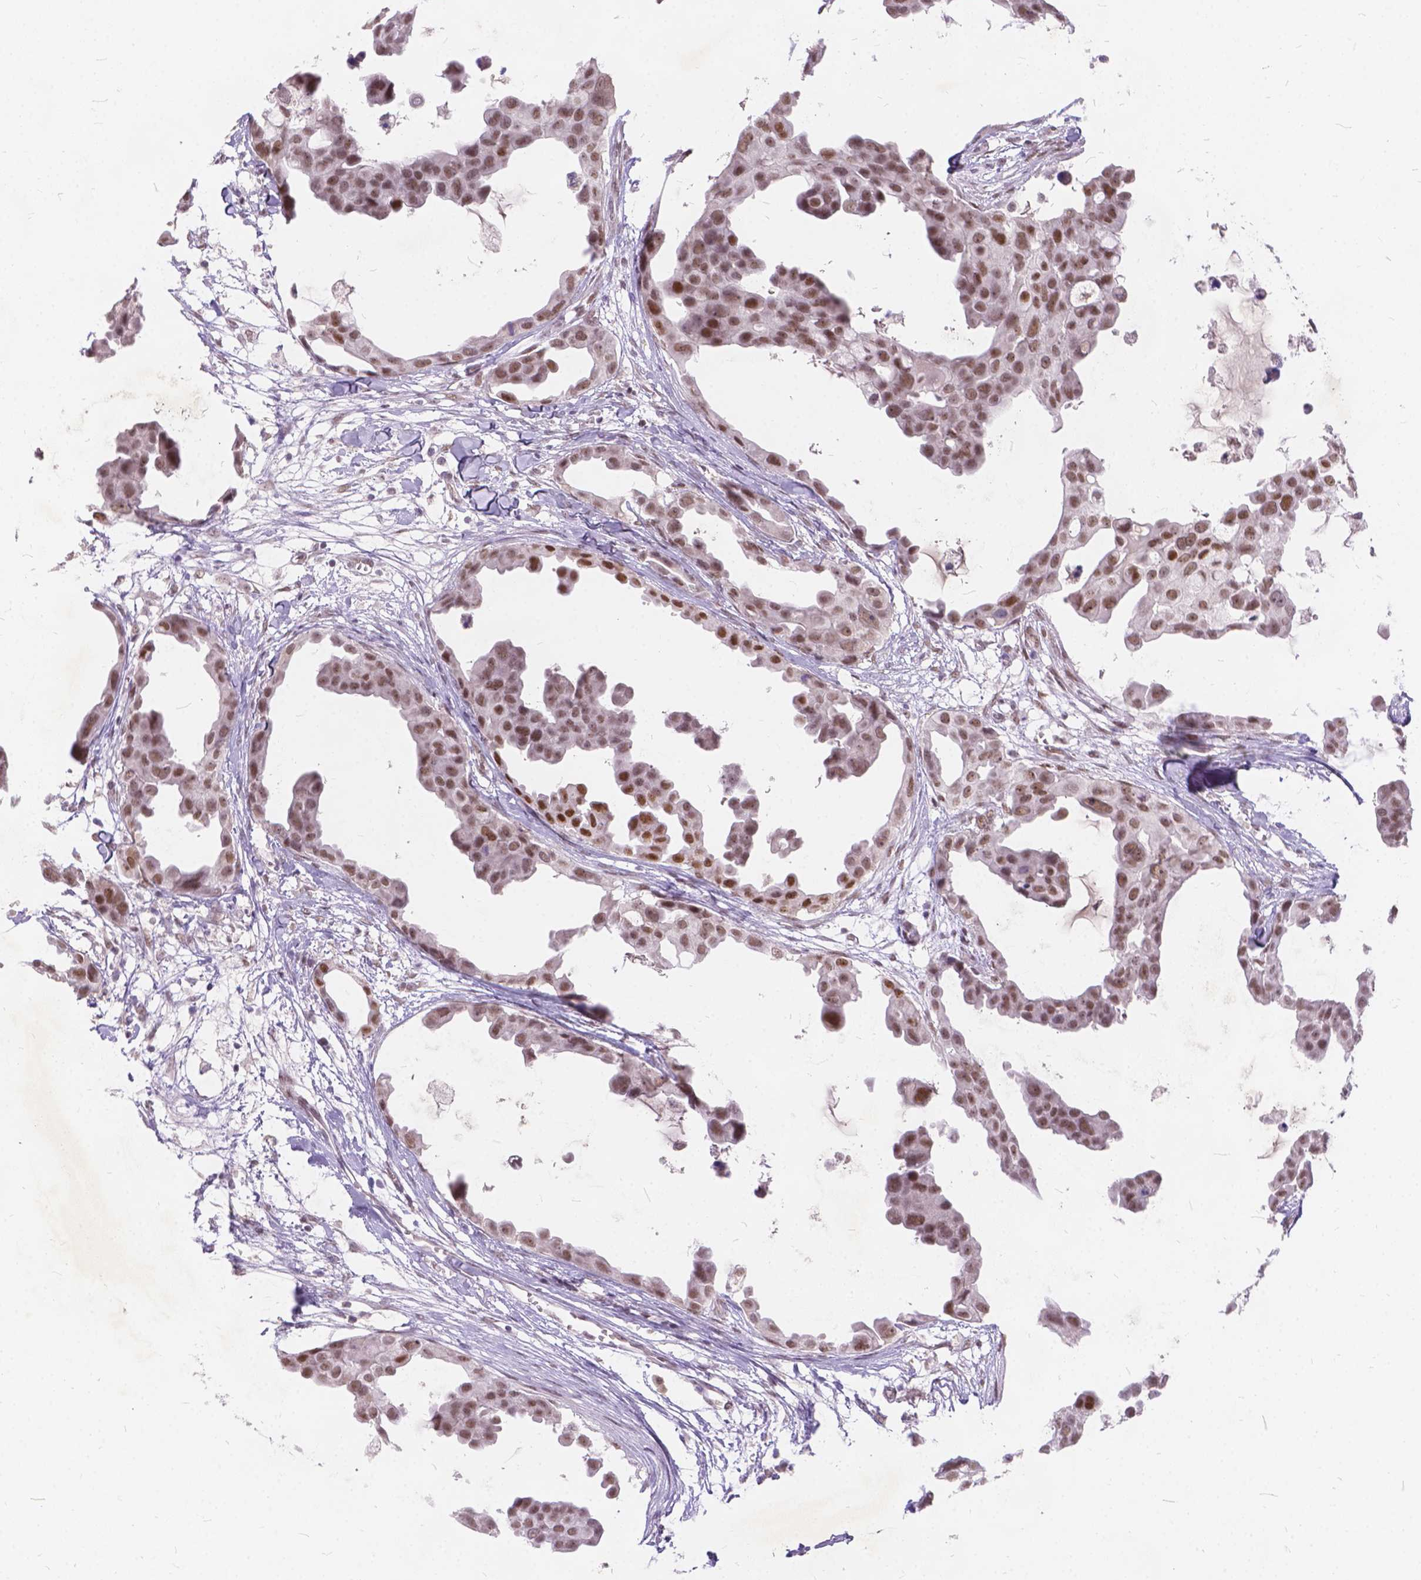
{"staining": {"intensity": "moderate", "quantity": ">75%", "location": "nuclear"}, "tissue": "breast cancer", "cell_type": "Tumor cells", "image_type": "cancer", "snomed": [{"axis": "morphology", "description": "Duct carcinoma"}, {"axis": "topography", "description": "Breast"}], "caption": "Human breast cancer (intraductal carcinoma) stained for a protein (brown) reveals moderate nuclear positive positivity in approximately >75% of tumor cells.", "gene": "FAM53A", "patient": {"sex": "female", "age": 38}}